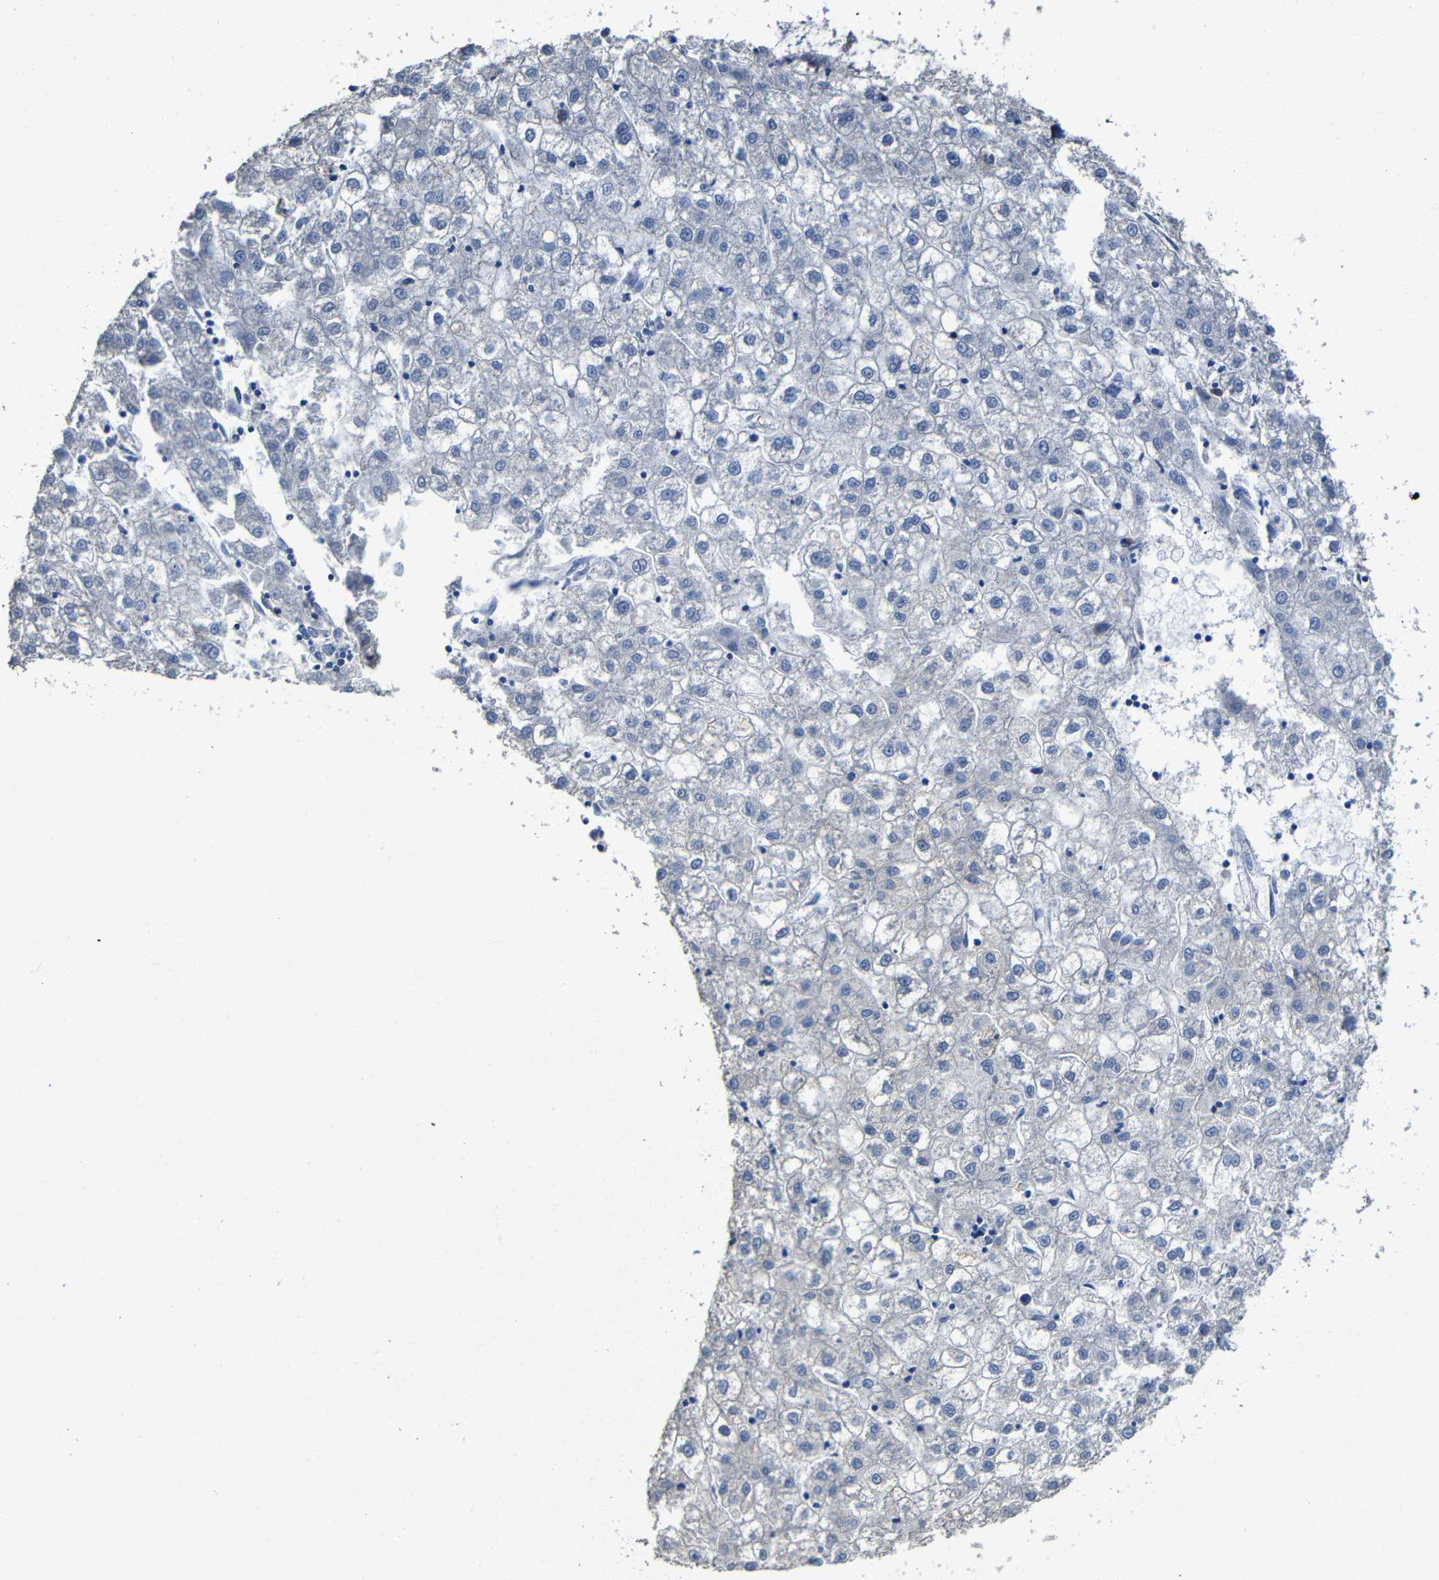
{"staining": {"intensity": "negative", "quantity": "none", "location": "none"}, "tissue": "liver cancer", "cell_type": "Tumor cells", "image_type": "cancer", "snomed": [{"axis": "morphology", "description": "Carcinoma, Hepatocellular, NOS"}, {"axis": "topography", "description": "Liver"}], "caption": "The IHC micrograph has no significant expression in tumor cells of liver hepatocellular carcinoma tissue.", "gene": "ACKR2", "patient": {"sex": "male", "age": 72}}